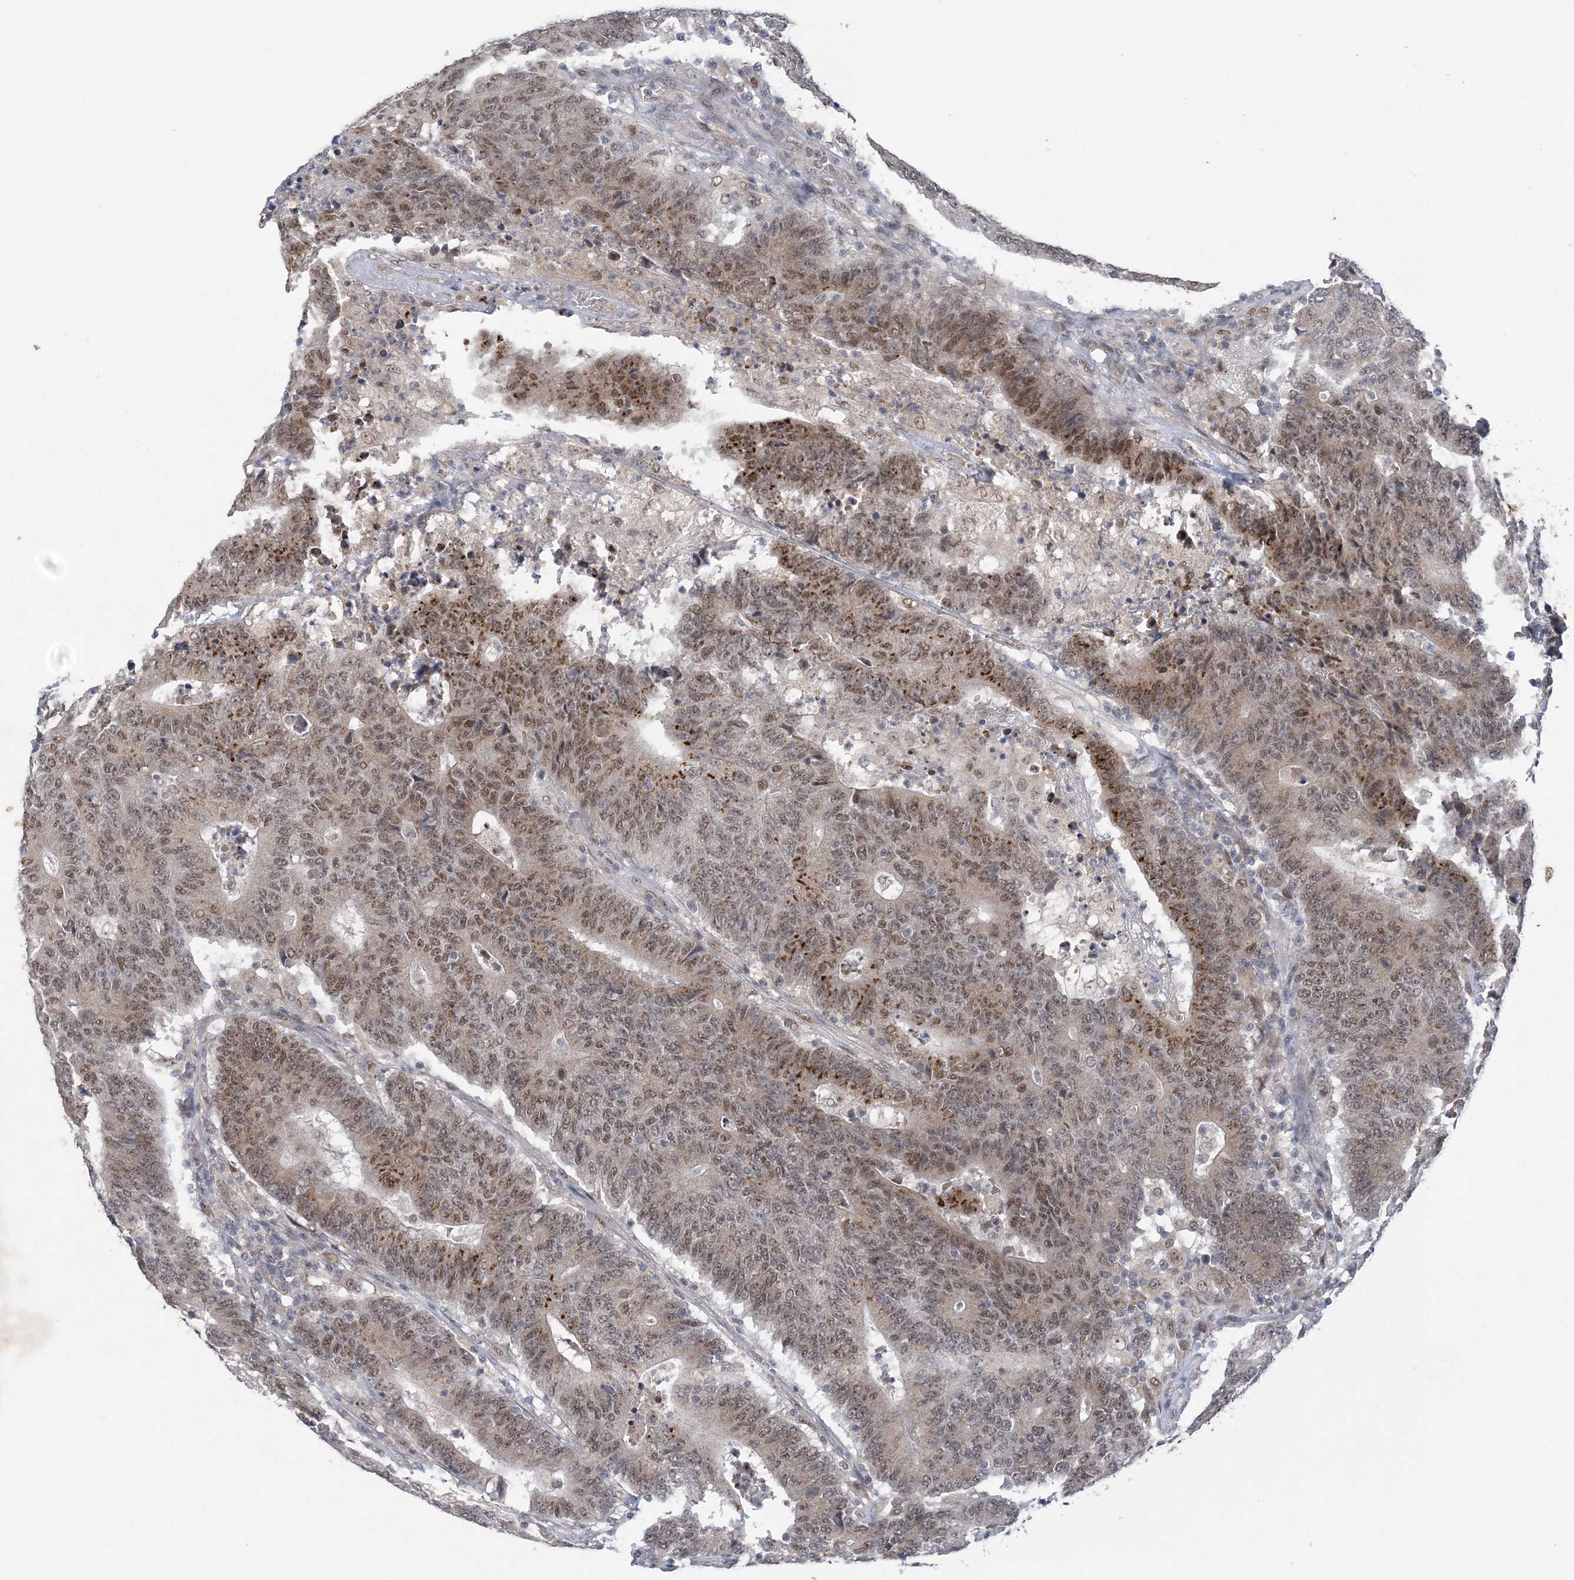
{"staining": {"intensity": "moderate", "quantity": ">75%", "location": "nuclear"}, "tissue": "colorectal cancer", "cell_type": "Tumor cells", "image_type": "cancer", "snomed": [{"axis": "morphology", "description": "Normal tissue, NOS"}, {"axis": "morphology", "description": "Adenocarcinoma, NOS"}, {"axis": "topography", "description": "Colon"}], "caption": "Colorectal adenocarcinoma was stained to show a protein in brown. There is medium levels of moderate nuclear staining in approximately >75% of tumor cells. Using DAB (3,3'-diaminobenzidine) (brown) and hematoxylin (blue) stains, captured at high magnification using brightfield microscopy.", "gene": "ZBTB7A", "patient": {"sex": "female", "age": 75}}